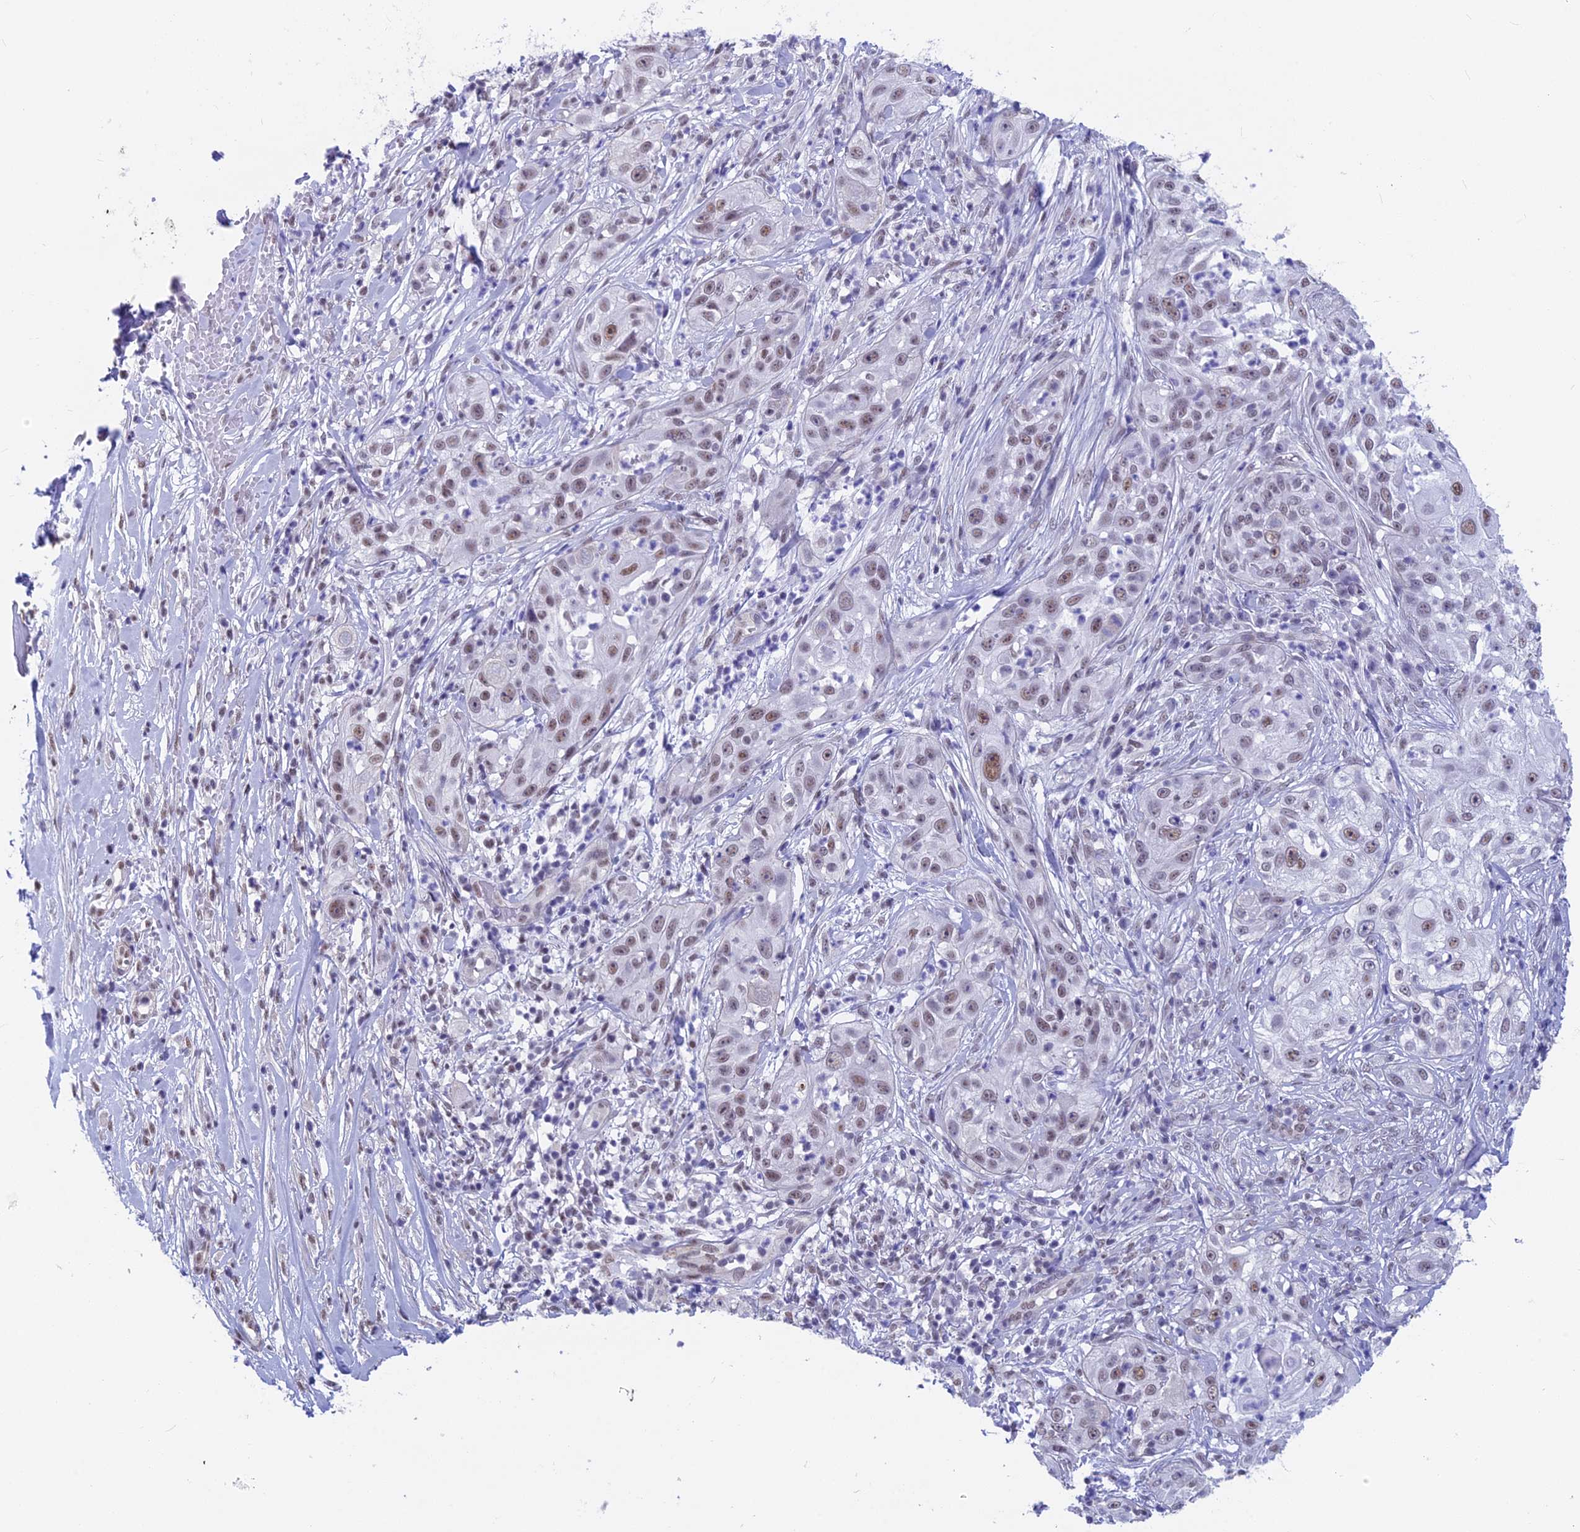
{"staining": {"intensity": "moderate", "quantity": "25%-75%", "location": "nuclear"}, "tissue": "skin cancer", "cell_type": "Tumor cells", "image_type": "cancer", "snomed": [{"axis": "morphology", "description": "Squamous cell carcinoma, NOS"}, {"axis": "topography", "description": "Skin"}], "caption": "Immunohistochemical staining of squamous cell carcinoma (skin) demonstrates moderate nuclear protein positivity in approximately 25%-75% of tumor cells.", "gene": "SRSF5", "patient": {"sex": "female", "age": 44}}